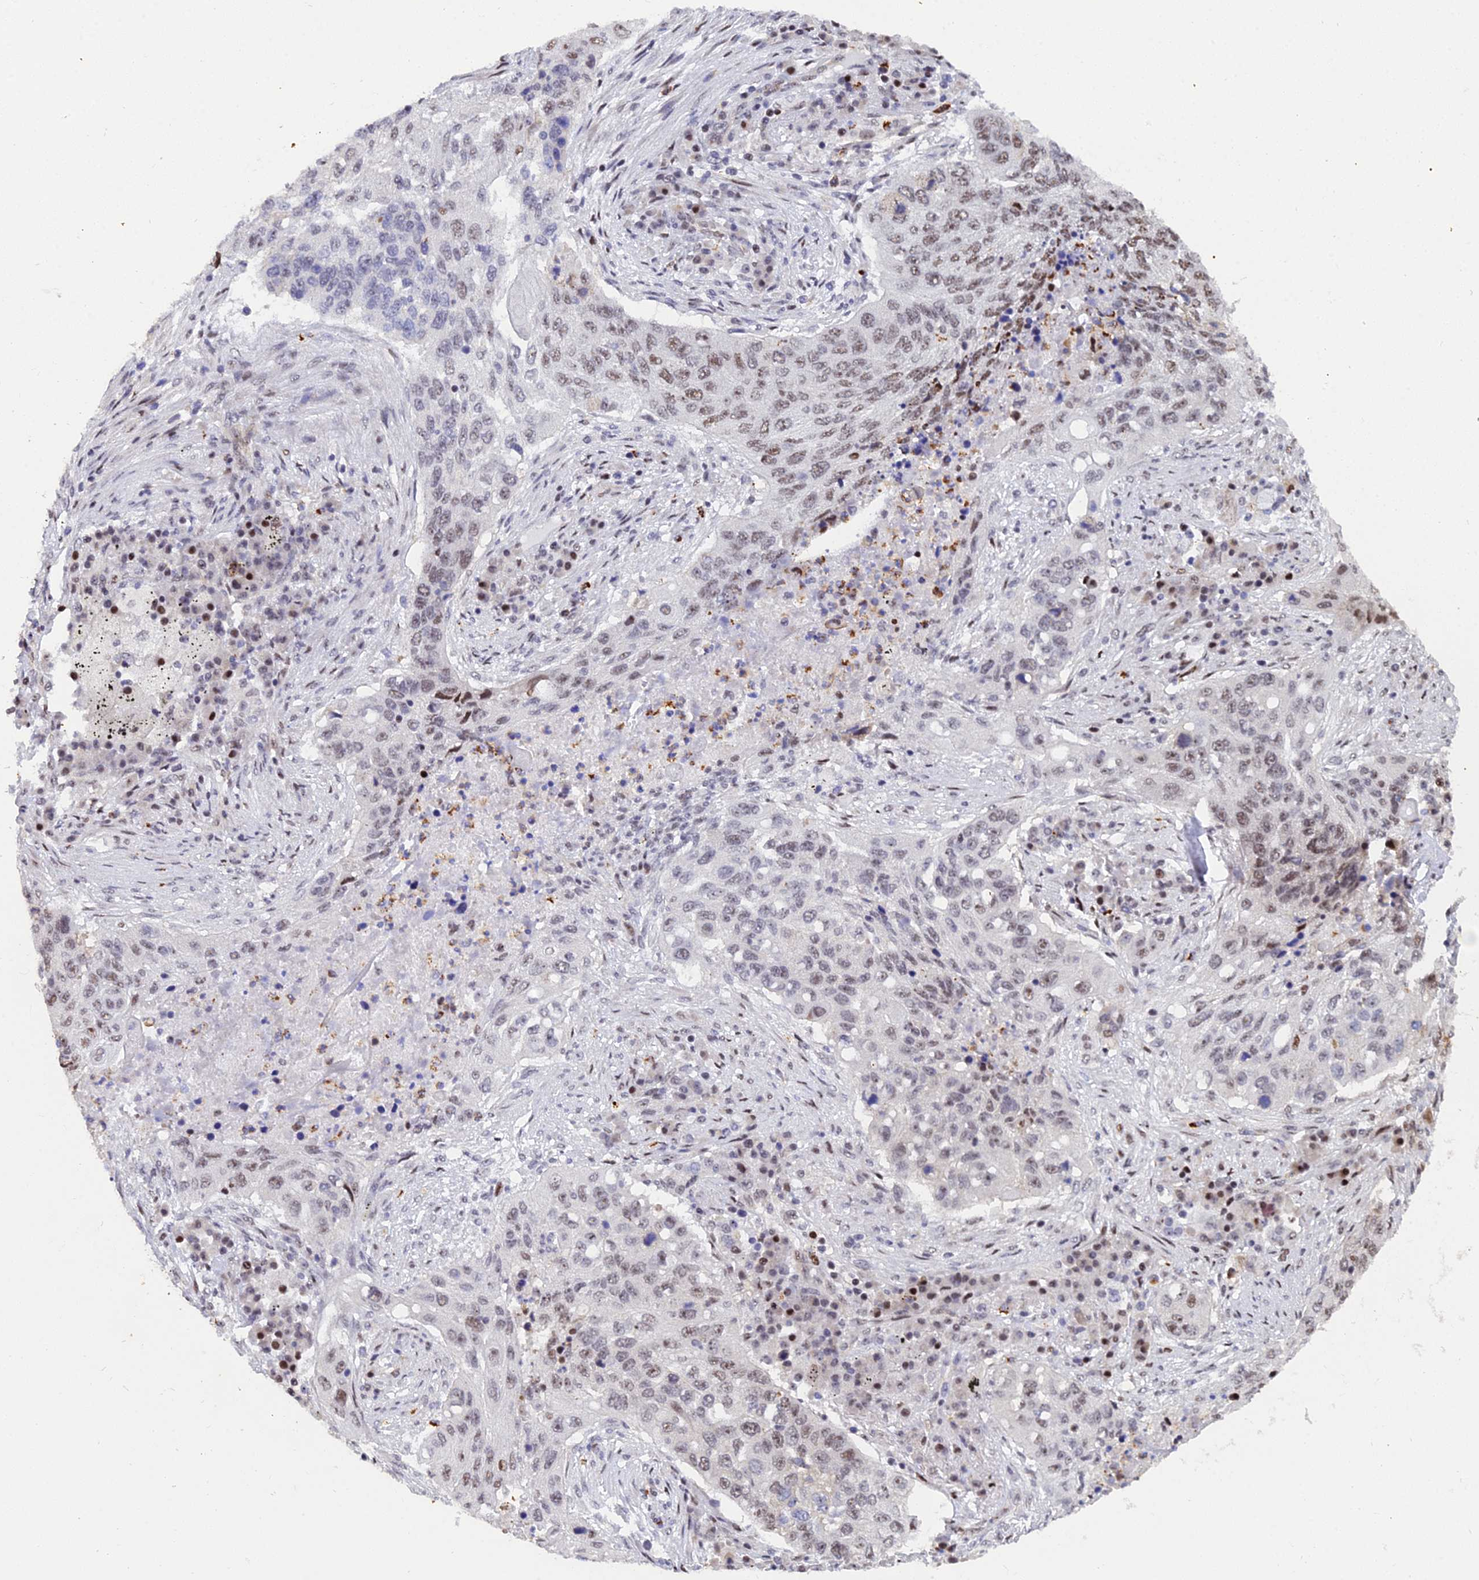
{"staining": {"intensity": "weak", "quantity": ">75%", "location": "nuclear"}, "tissue": "lung cancer", "cell_type": "Tumor cells", "image_type": "cancer", "snomed": [{"axis": "morphology", "description": "Squamous cell carcinoma, NOS"}, {"axis": "topography", "description": "Lung"}], "caption": "Immunohistochemical staining of lung cancer displays low levels of weak nuclear positivity in about >75% of tumor cells.", "gene": "TIFA", "patient": {"sex": "female", "age": 63}}